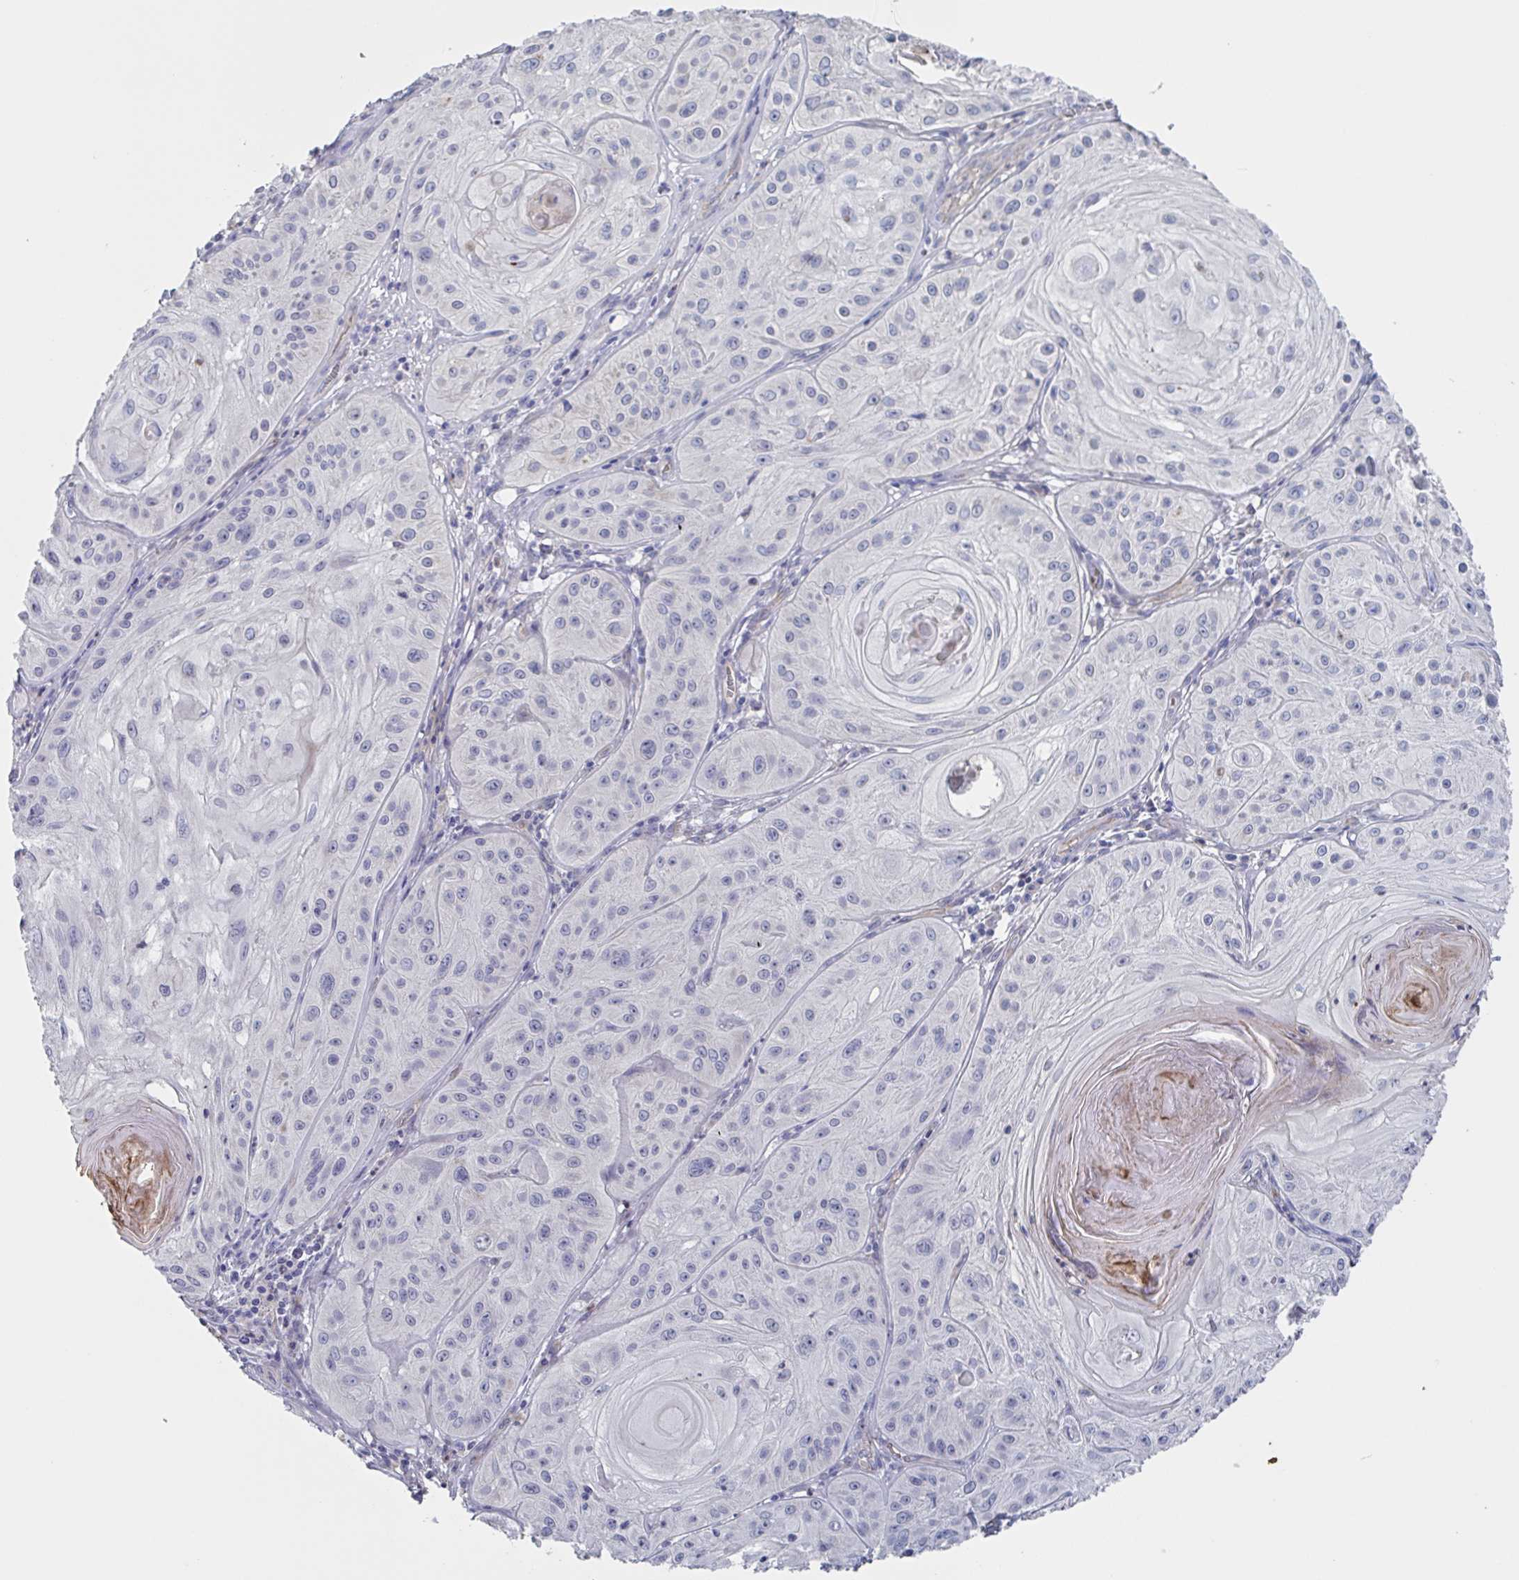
{"staining": {"intensity": "negative", "quantity": "none", "location": "none"}, "tissue": "skin cancer", "cell_type": "Tumor cells", "image_type": "cancer", "snomed": [{"axis": "morphology", "description": "Squamous cell carcinoma, NOS"}, {"axis": "topography", "description": "Skin"}], "caption": "Immunohistochemistry (IHC) of skin cancer (squamous cell carcinoma) demonstrates no staining in tumor cells. Nuclei are stained in blue.", "gene": "ST14", "patient": {"sex": "male", "age": 85}}